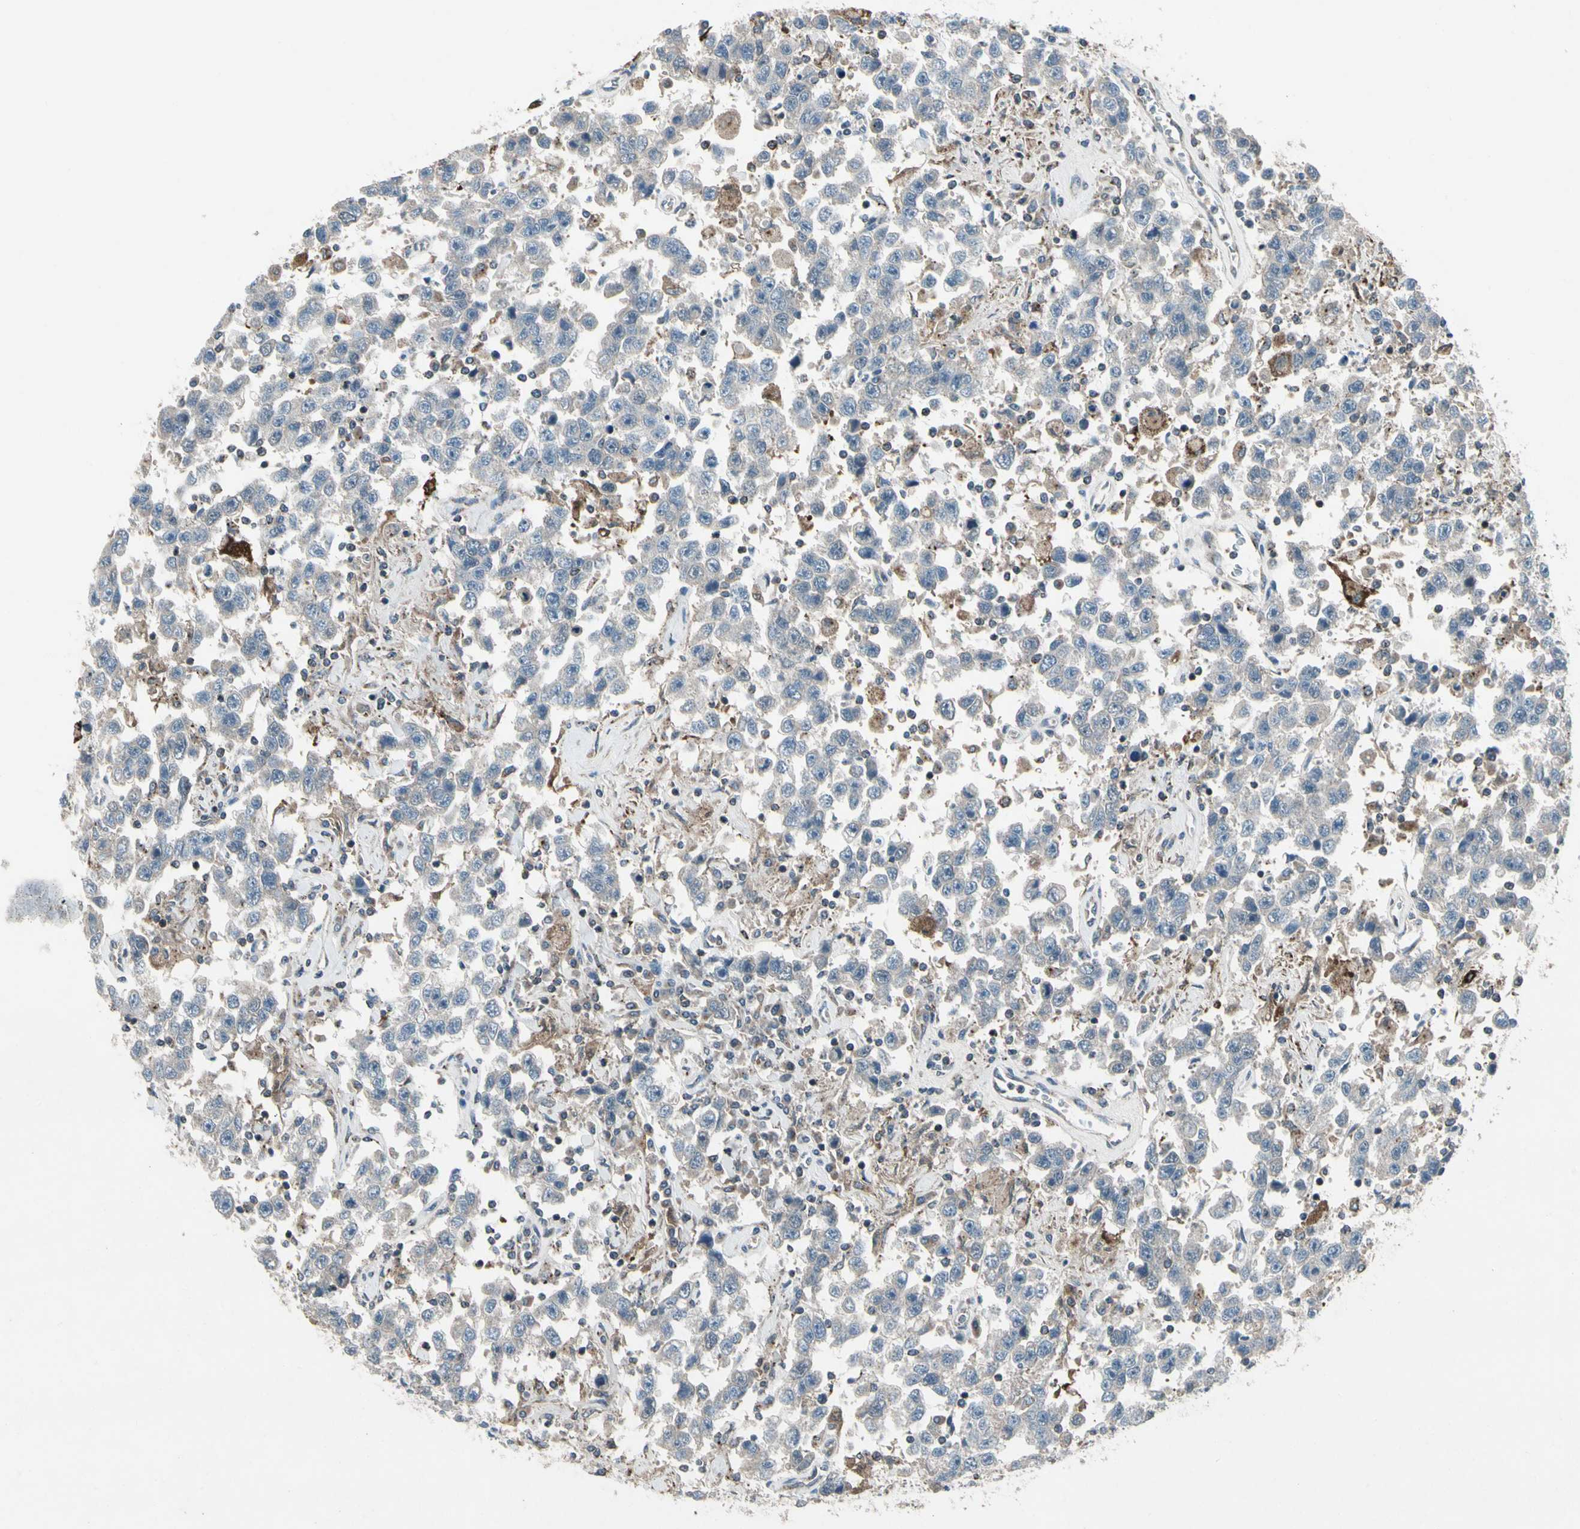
{"staining": {"intensity": "negative", "quantity": "none", "location": "none"}, "tissue": "testis cancer", "cell_type": "Tumor cells", "image_type": "cancer", "snomed": [{"axis": "morphology", "description": "Seminoma, NOS"}, {"axis": "topography", "description": "Testis"}], "caption": "IHC micrograph of testis cancer stained for a protein (brown), which demonstrates no positivity in tumor cells. Nuclei are stained in blue.", "gene": "NMI", "patient": {"sex": "male", "age": 41}}